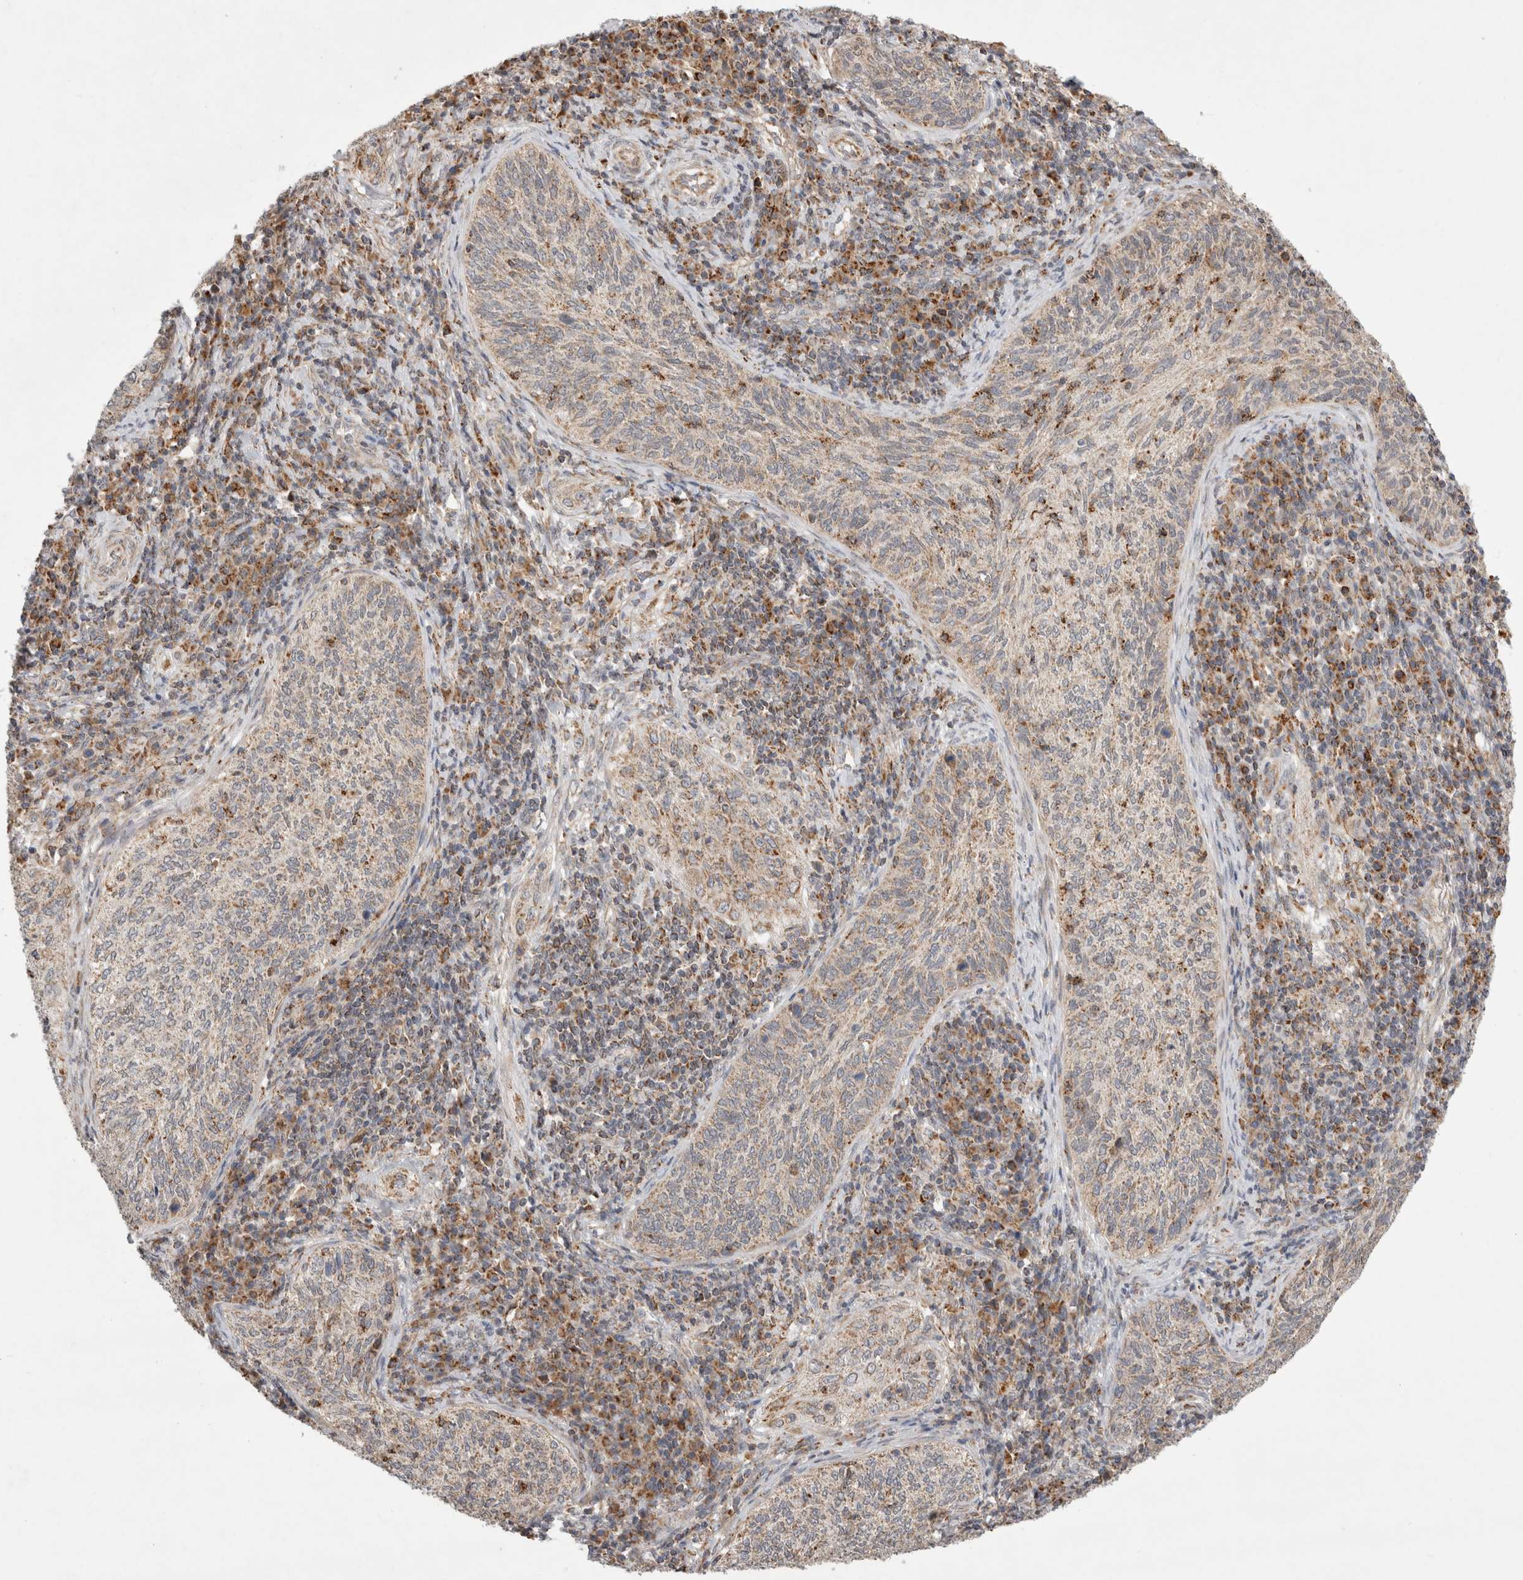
{"staining": {"intensity": "weak", "quantity": ">75%", "location": "cytoplasmic/membranous"}, "tissue": "cervical cancer", "cell_type": "Tumor cells", "image_type": "cancer", "snomed": [{"axis": "morphology", "description": "Squamous cell carcinoma, NOS"}, {"axis": "topography", "description": "Cervix"}], "caption": "IHC of human cervical squamous cell carcinoma demonstrates low levels of weak cytoplasmic/membranous positivity in about >75% of tumor cells. (DAB (3,3'-diaminobenzidine) = brown stain, brightfield microscopy at high magnification).", "gene": "HROB", "patient": {"sex": "female", "age": 30}}